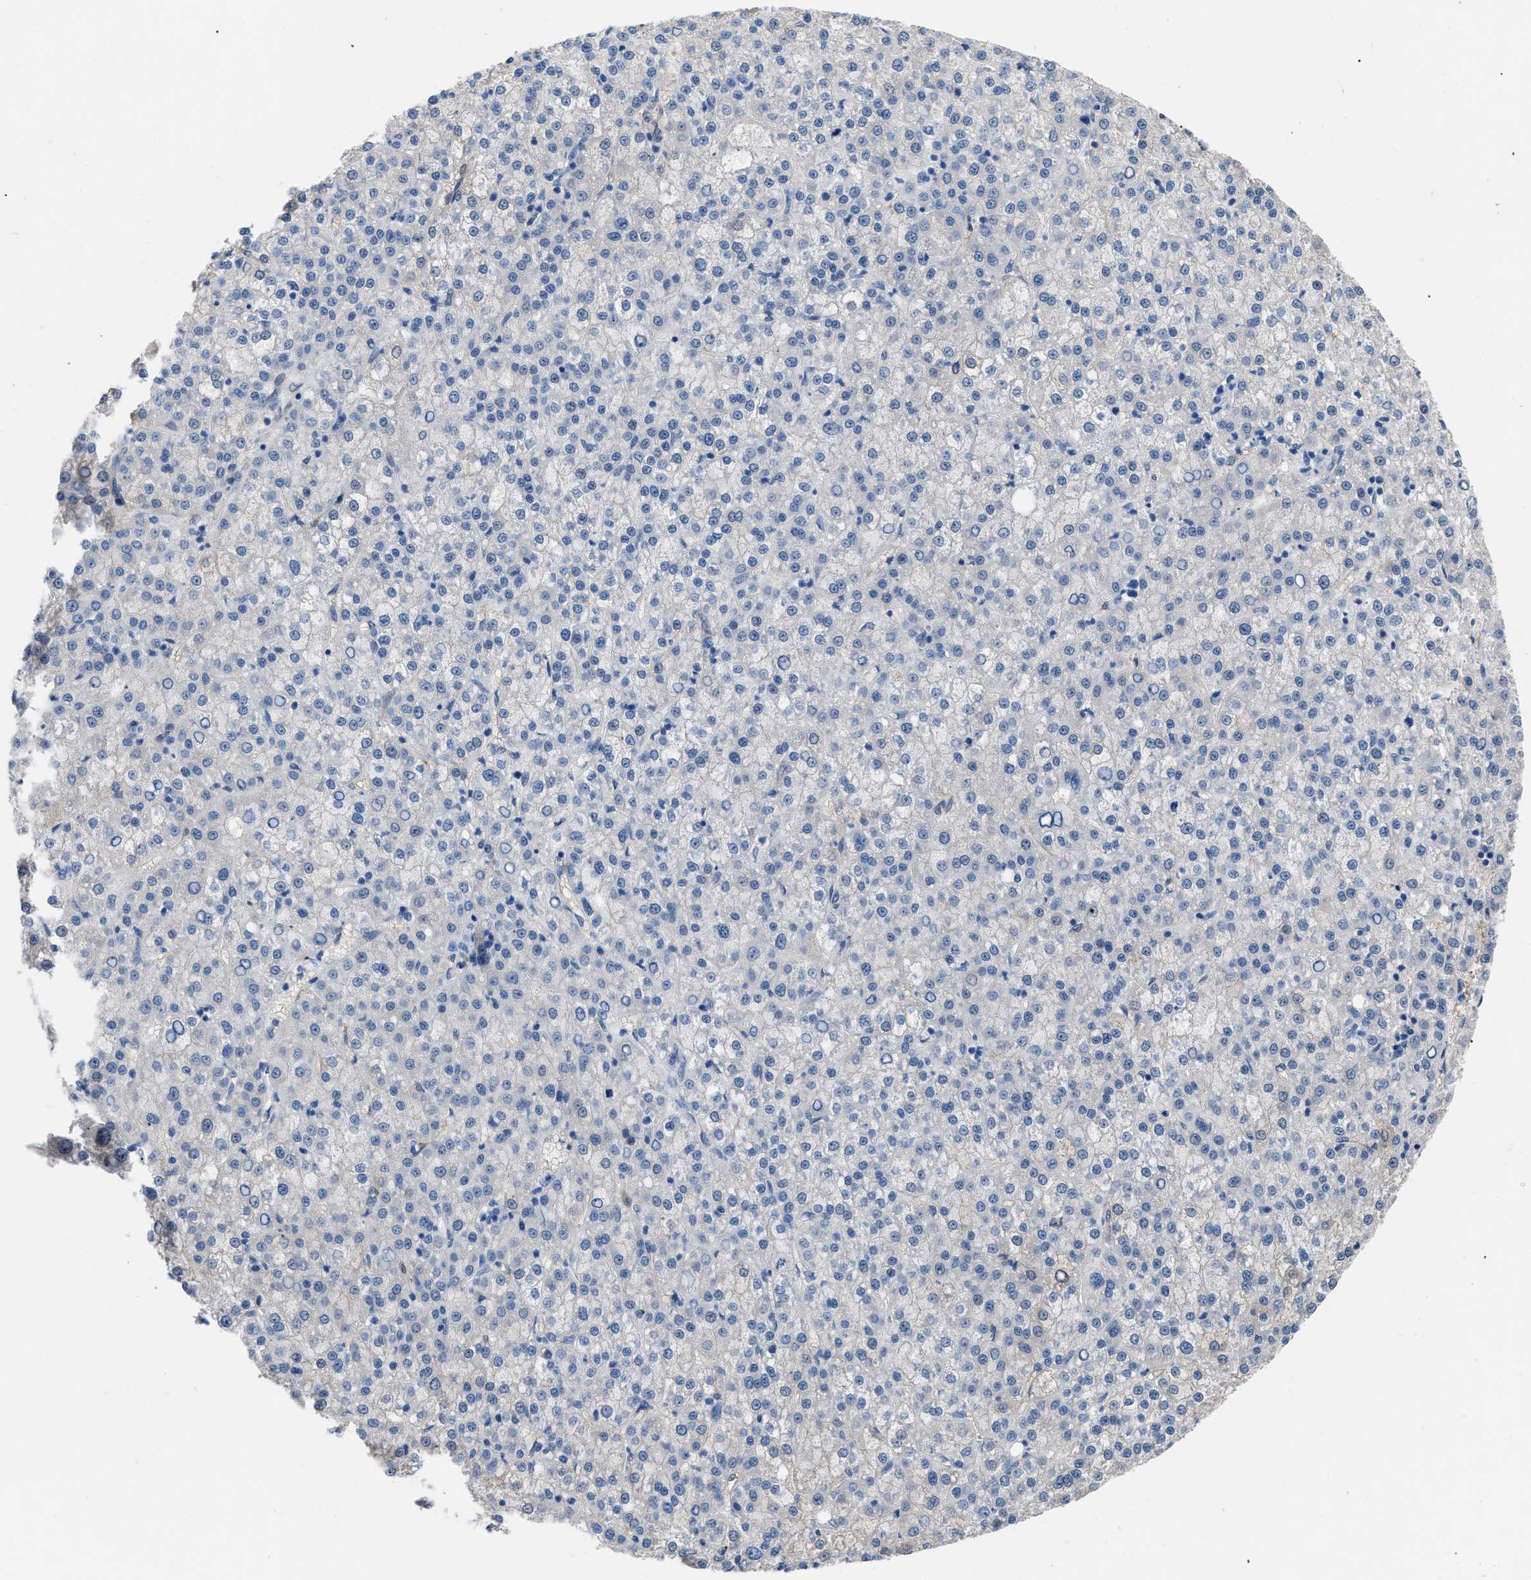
{"staining": {"intensity": "negative", "quantity": "none", "location": "none"}, "tissue": "liver cancer", "cell_type": "Tumor cells", "image_type": "cancer", "snomed": [{"axis": "morphology", "description": "Carcinoma, Hepatocellular, NOS"}, {"axis": "topography", "description": "Liver"}], "caption": "A photomicrograph of human liver cancer (hepatocellular carcinoma) is negative for staining in tumor cells. (DAB (3,3'-diaminobenzidine) IHC visualized using brightfield microscopy, high magnification).", "gene": "RBP1", "patient": {"sex": "female", "age": 58}}